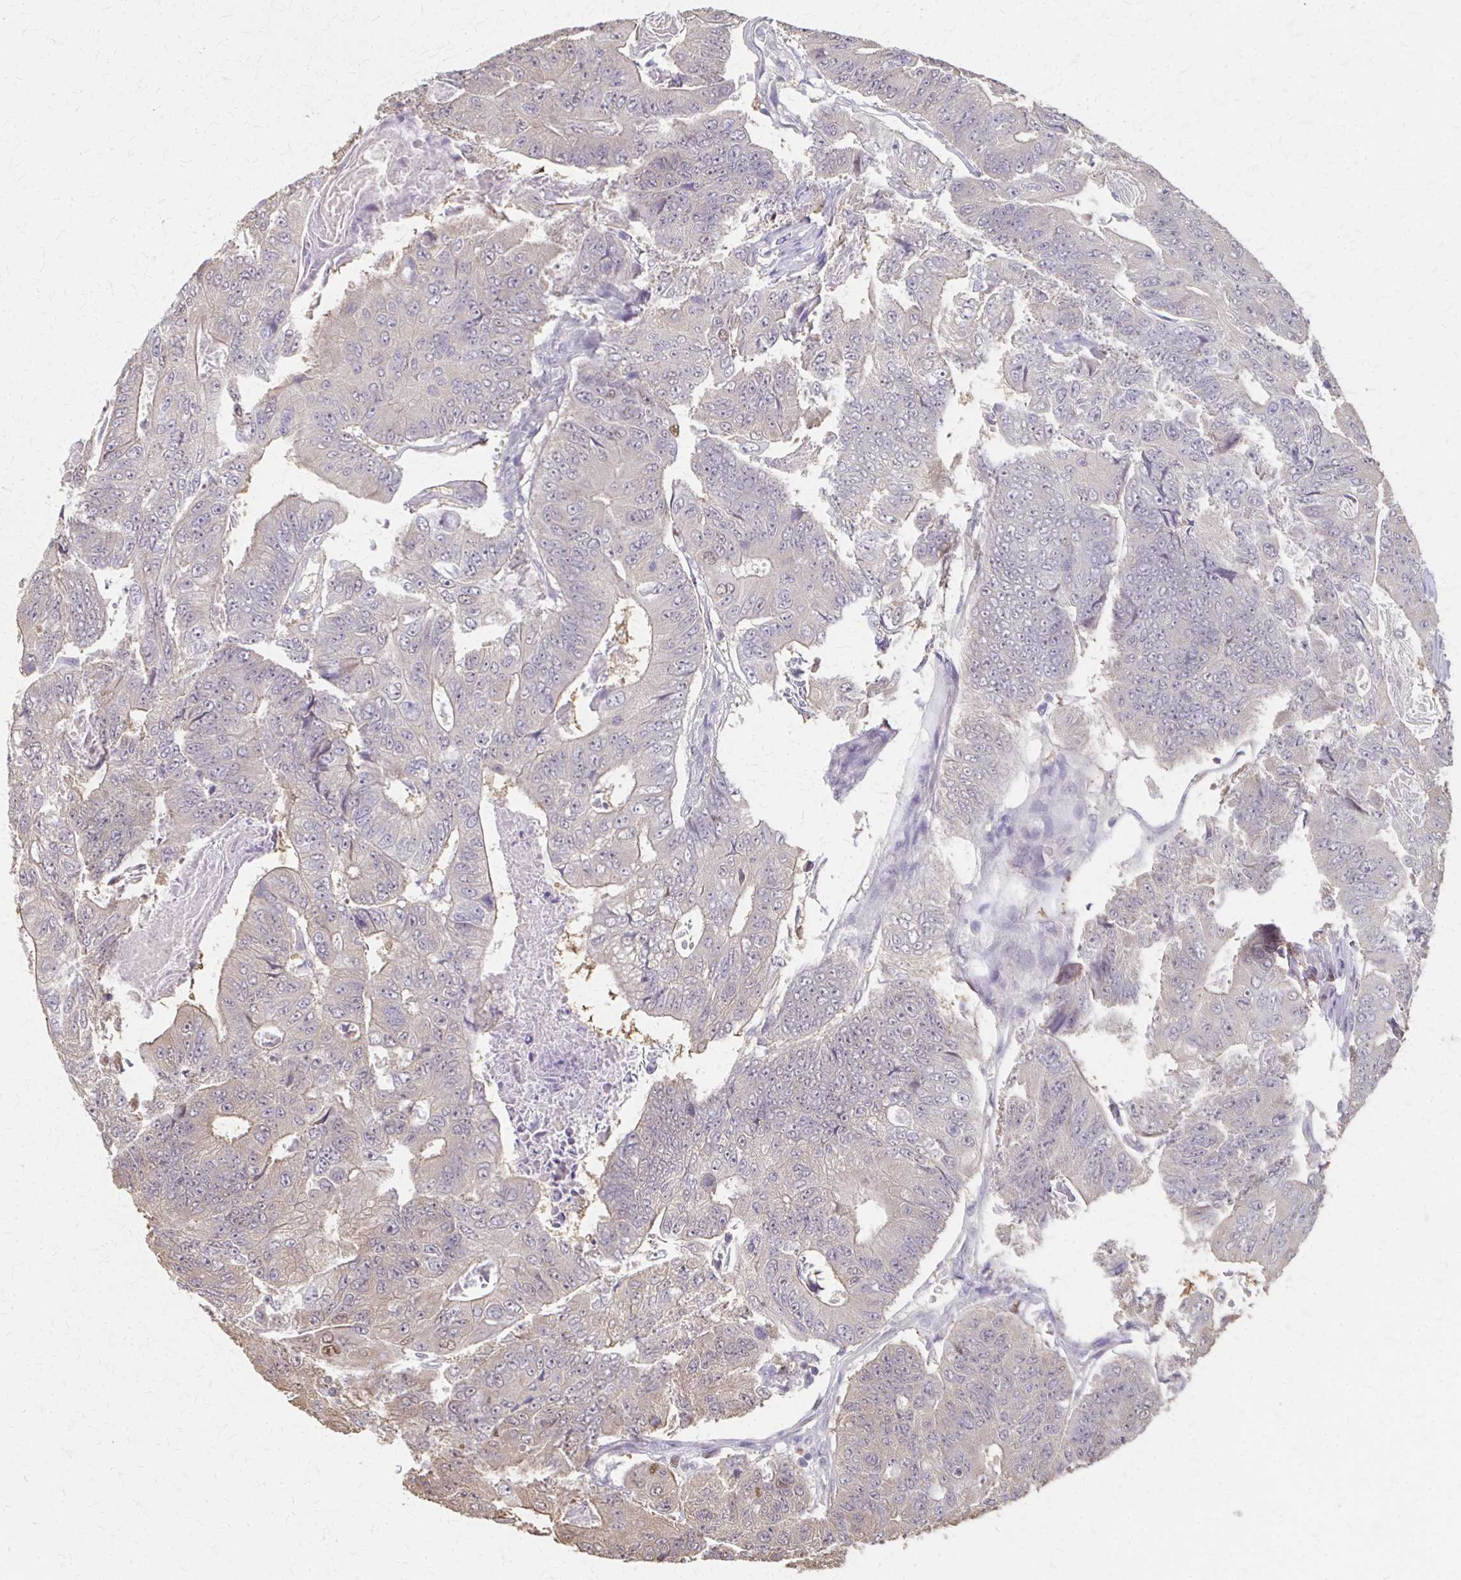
{"staining": {"intensity": "weak", "quantity": "<25%", "location": "cytoplasmic/membranous"}, "tissue": "colorectal cancer", "cell_type": "Tumor cells", "image_type": "cancer", "snomed": [{"axis": "morphology", "description": "Adenocarcinoma, NOS"}, {"axis": "topography", "description": "Colon"}], "caption": "Tumor cells show no significant positivity in adenocarcinoma (colorectal). (Brightfield microscopy of DAB (3,3'-diaminobenzidine) immunohistochemistry (IHC) at high magnification).", "gene": "RABGAP1L", "patient": {"sex": "female", "age": 48}}